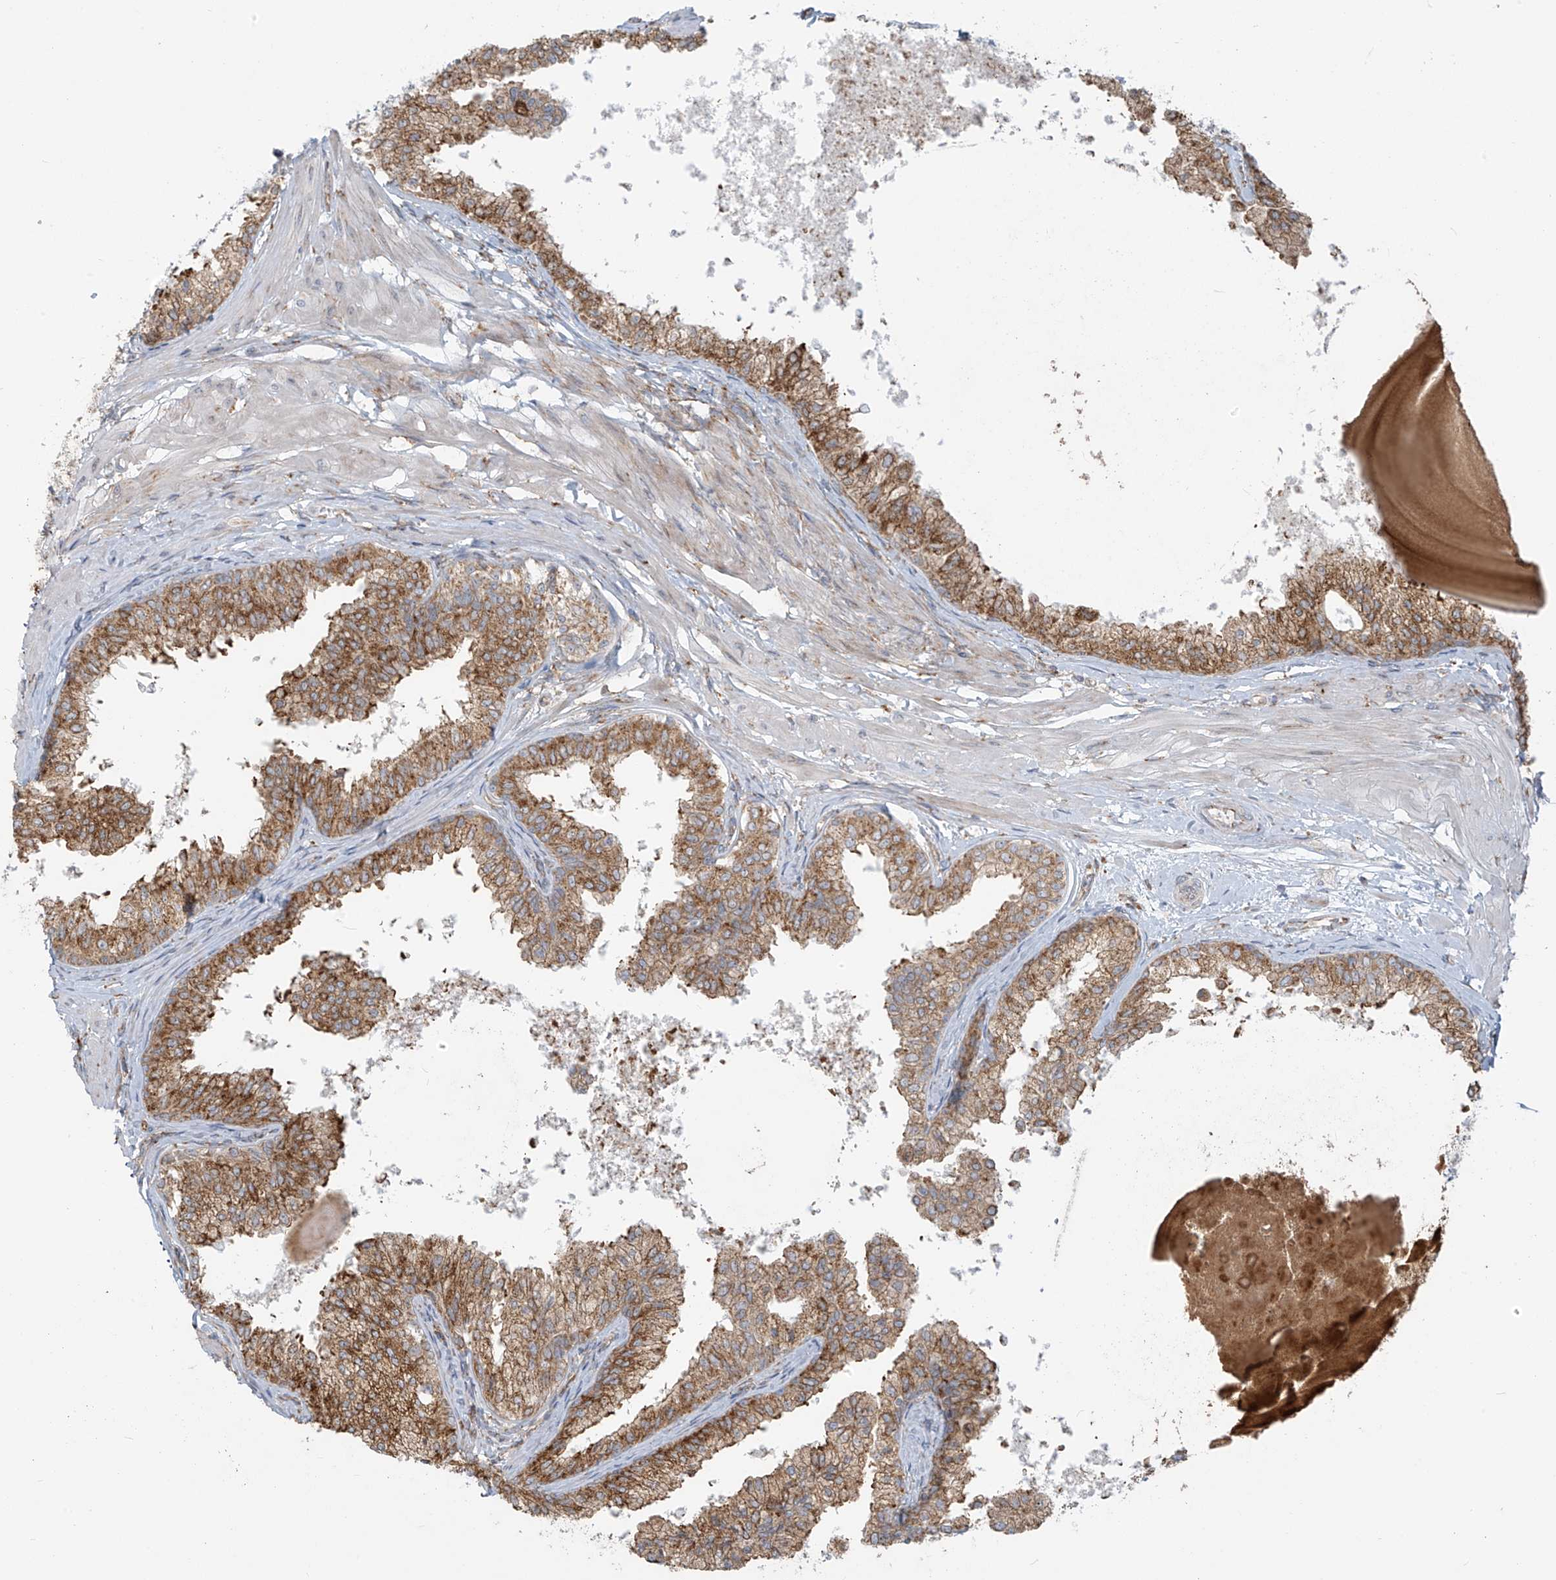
{"staining": {"intensity": "moderate", "quantity": ">75%", "location": "cytoplasmic/membranous"}, "tissue": "prostate", "cell_type": "Glandular cells", "image_type": "normal", "snomed": [{"axis": "morphology", "description": "Normal tissue, NOS"}, {"axis": "topography", "description": "Prostate"}], "caption": "Protein staining of normal prostate shows moderate cytoplasmic/membranous expression in about >75% of glandular cells. (Brightfield microscopy of DAB IHC at high magnification).", "gene": "KATNIP", "patient": {"sex": "male", "age": 48}}